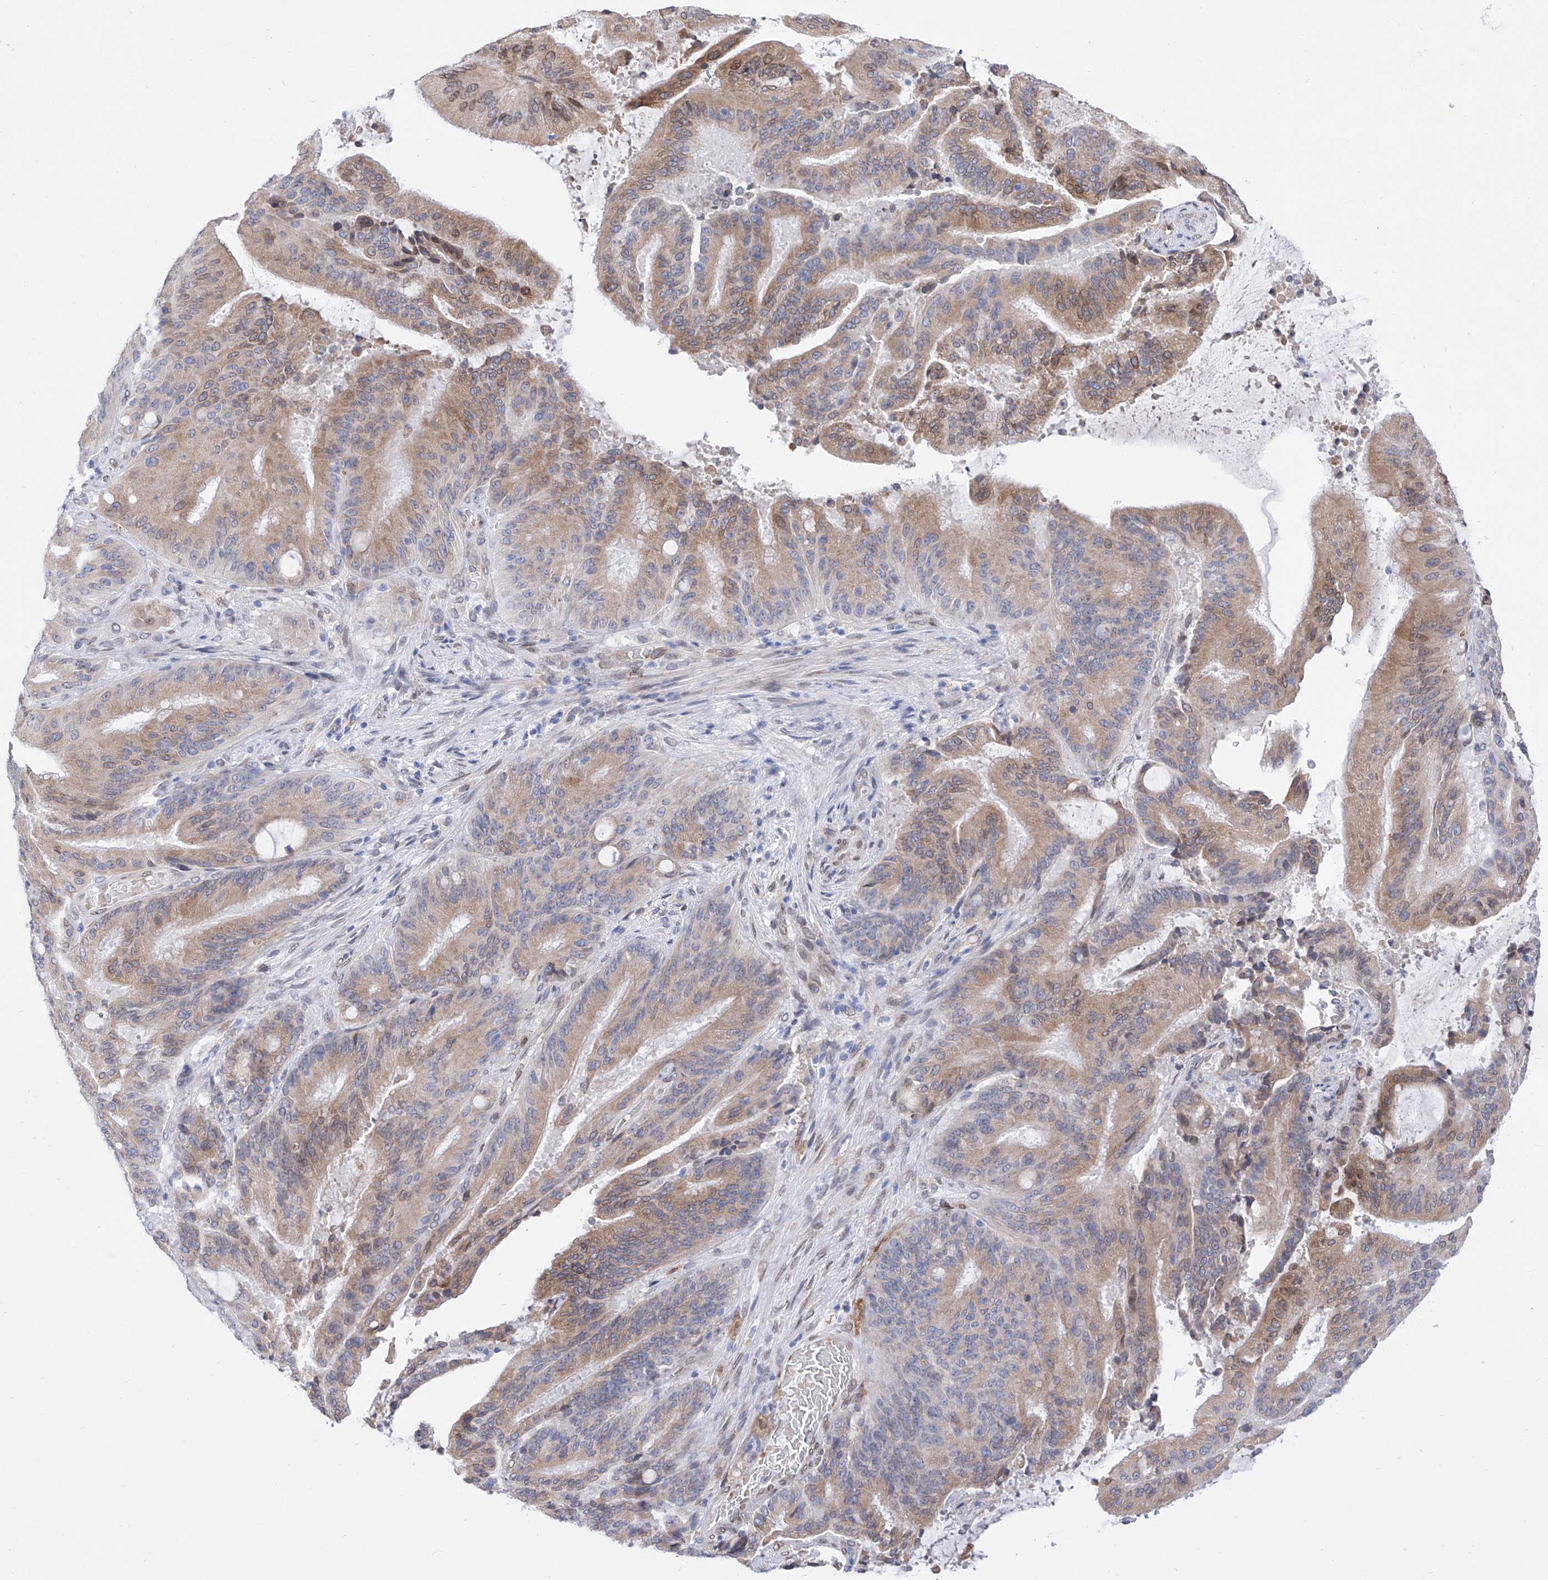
{"staining": {"intensity": "moderate", "quantity": ">75%", "location": "cytoplasmic/membranous,nuclear"}, "tissue": "liver cancer", "cell_type": "Tumor cells", "image_type": "cancer", "snomed": [{"axis": "morphology", "description": "Normal tissue, NOS"}, {"axis": "morphology", "description": "Cholangiocarcinoma"}, {"axis": "topography", "description": "Liver"}, {"axis": "topography", "description": "Peripheral nerve tissue"}], "caption": "Approximately >75% of tumor cells in human cholangiocarcinoma (liver) exhibit moderate cytoplasmic/membranous and nuclear protein positivity as visualized by brown immunohistochemical staining.", "gene": "LCLAT1", "patient": {"sex": "female", "age": 73}}